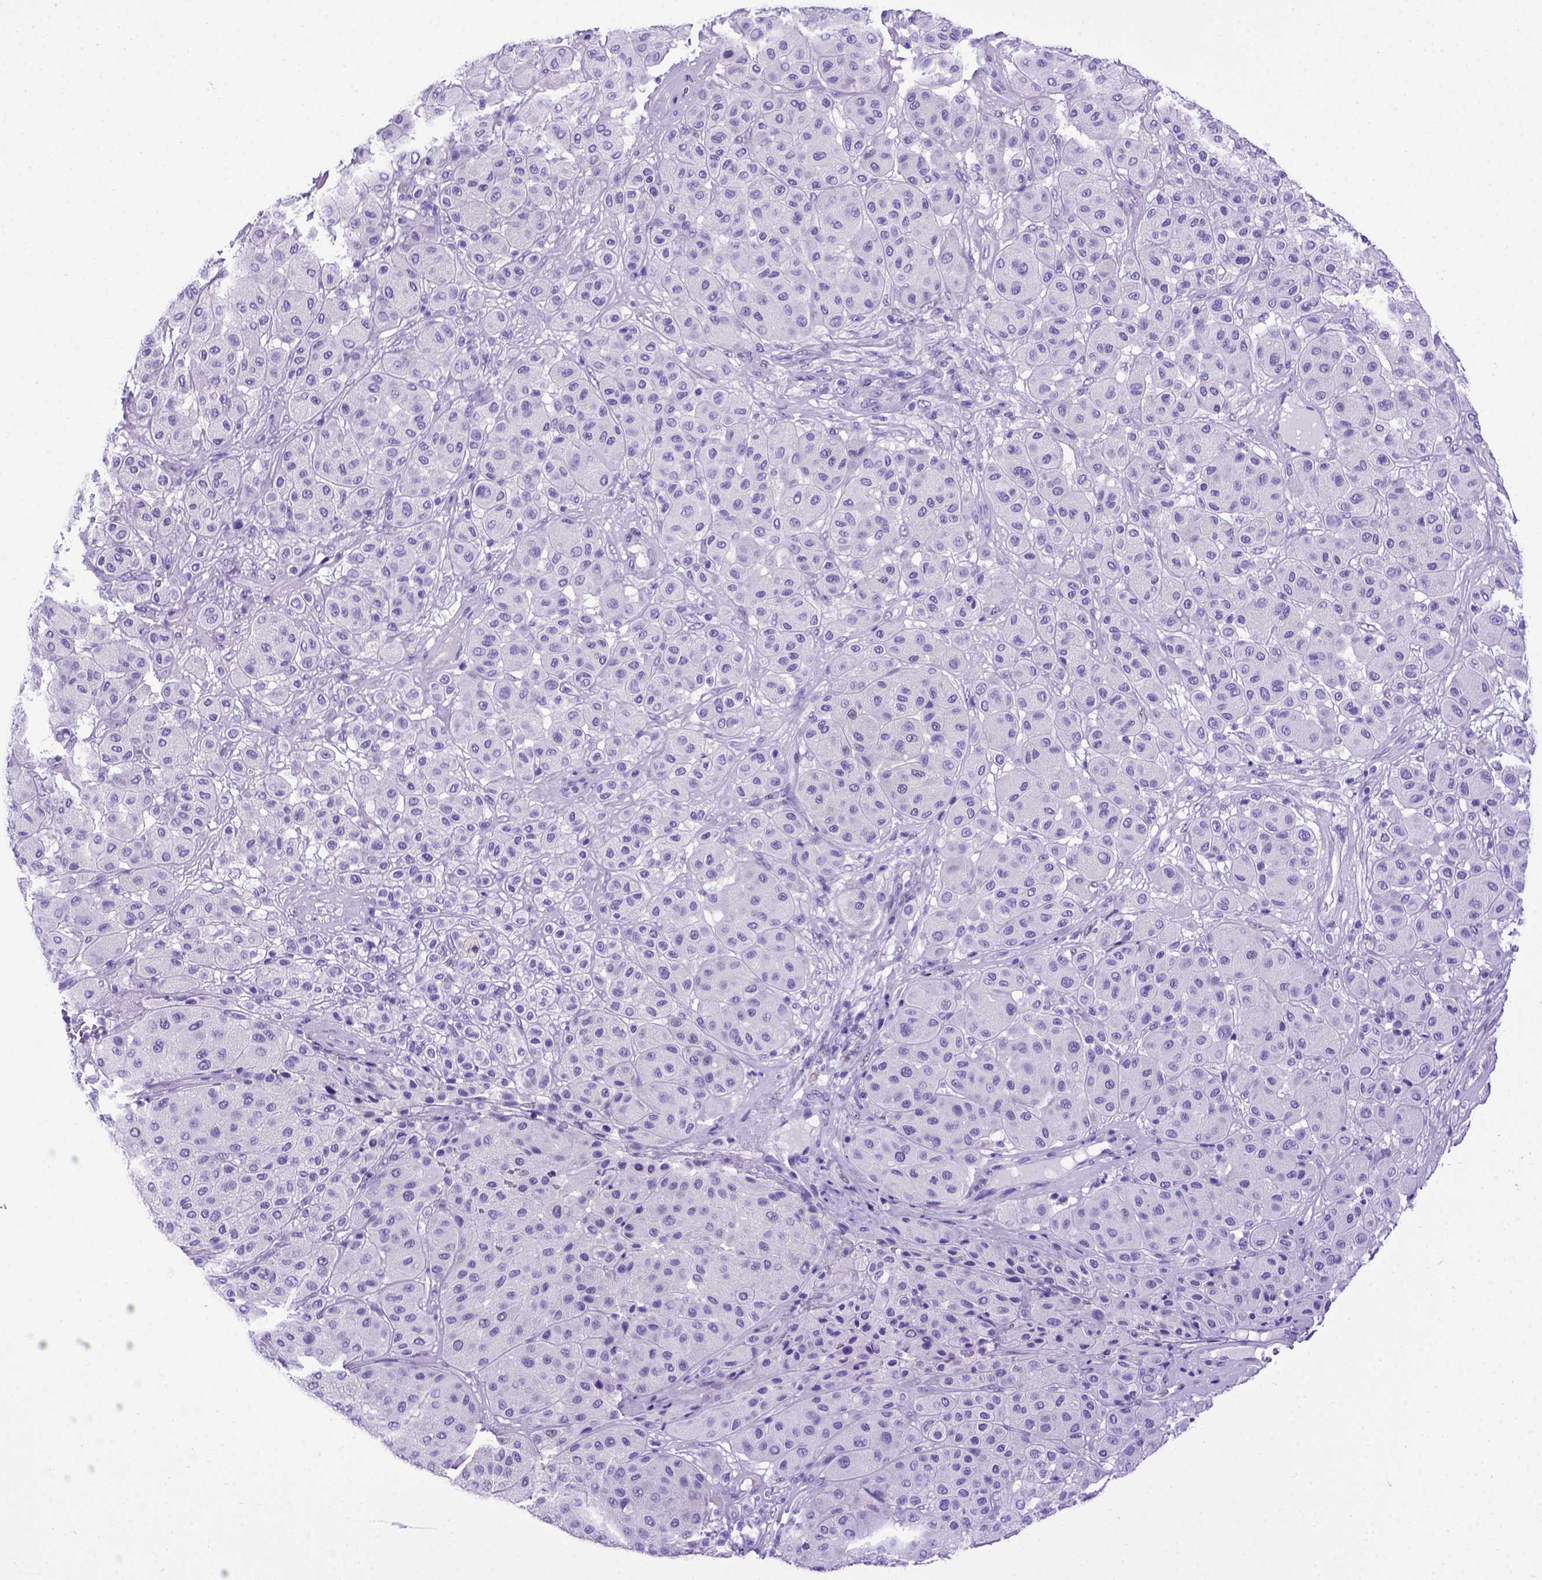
{"staining": {"intensity": "negative", "quantity": "none", "location": "none"}, "tissue": "melanoma", "cell_type": "Tumor cells", "image_type": "cancer", "snomed": [{"axis": "morphology", "description": "Malignant melanoma, Metastatic site"}, {"axis": "topography", "description": "Smooth muscle"}], "caption": "IHC micrograph of malignant melanoma (metastatic site) stained for a protein (brown), which demonstrates no staining in tumor cells.", "gene": "MEOX2", "patient": {"sex": "male", "age": 41}}